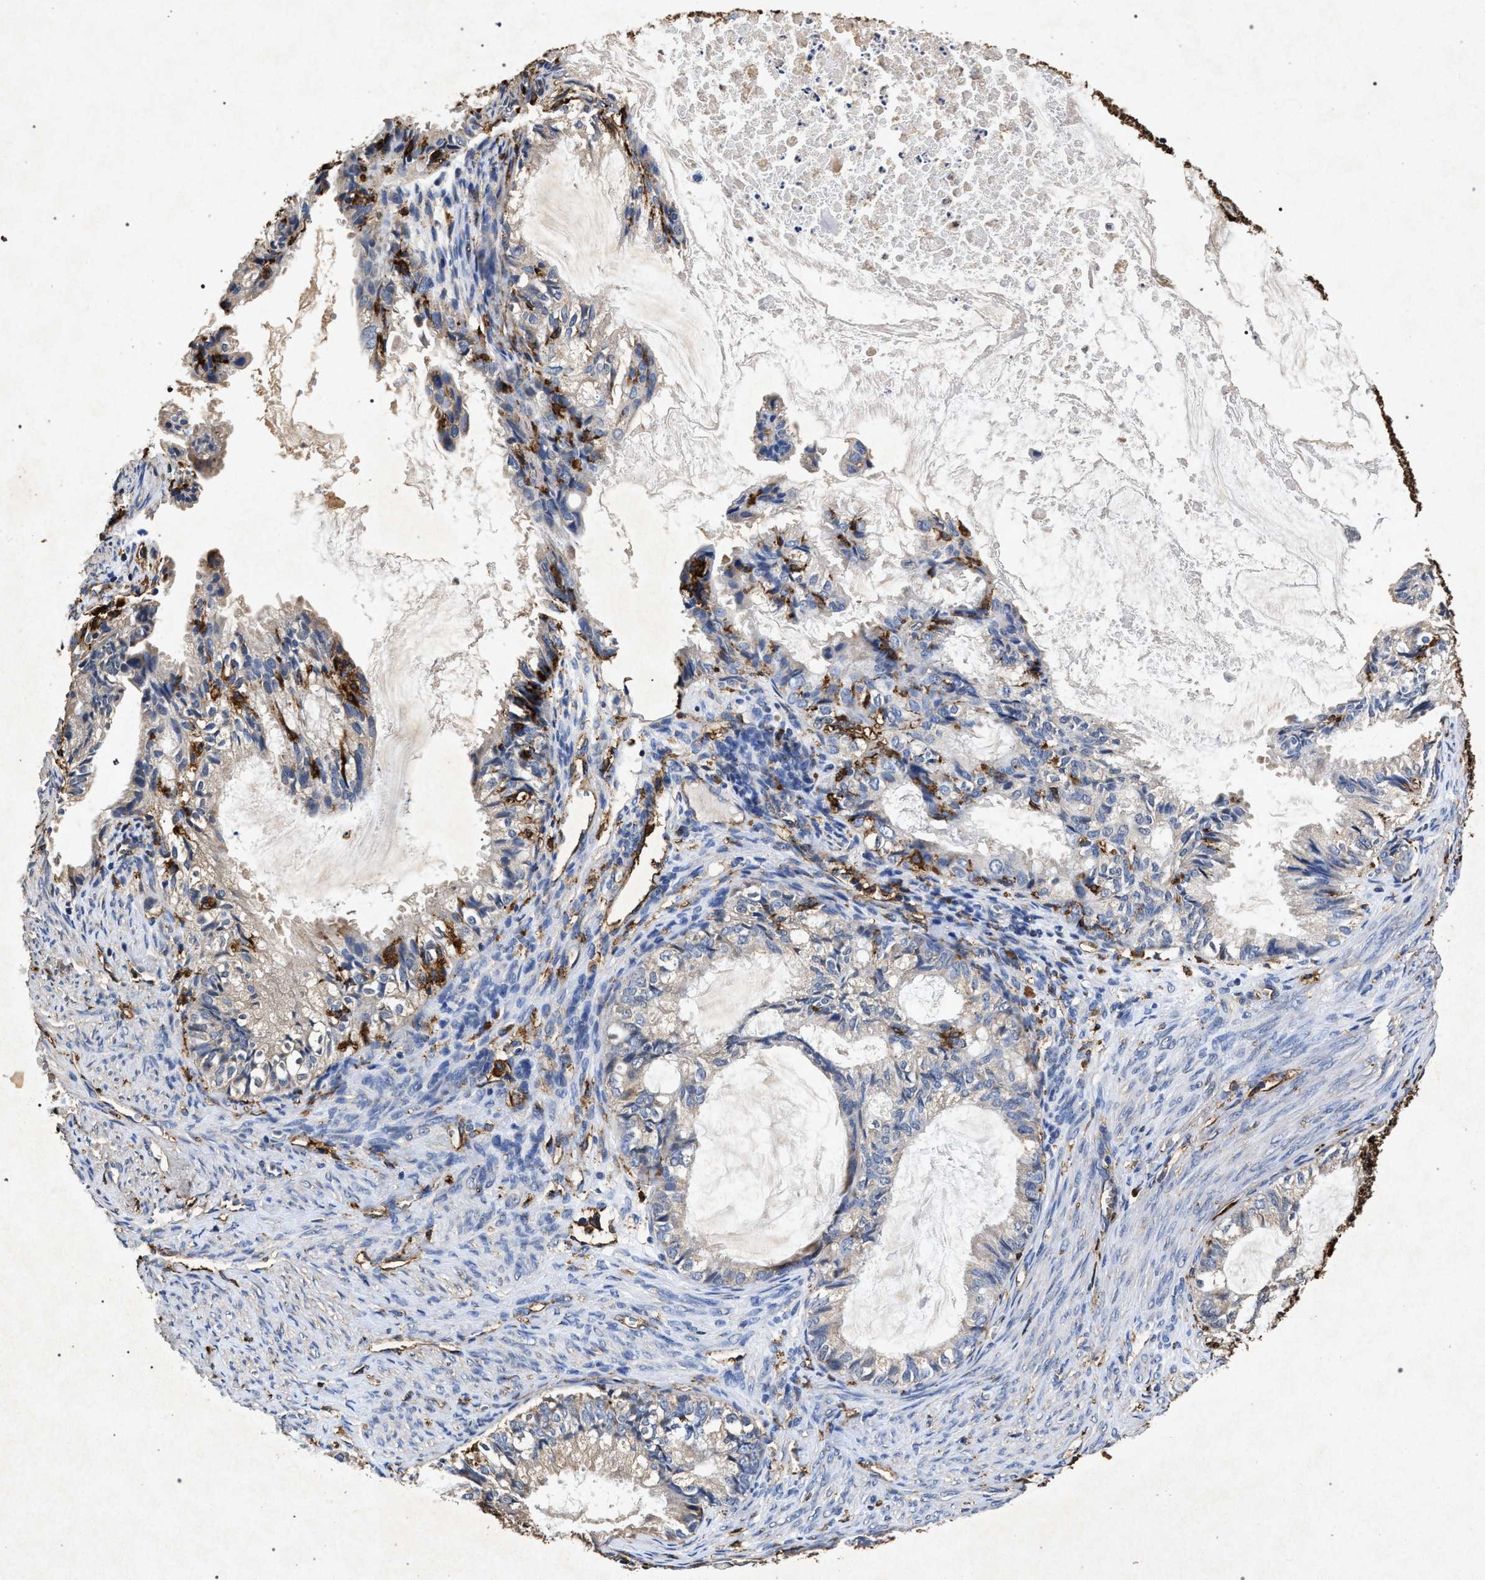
{"staining": {"intensity": "negative", "quantity": "none", "location": "none"}, "tissue": "cervical cancer", "cell_type": "Tumor cells", "image_type": "cancer", "snomed": [{"axis": "morphology", "description": "Normal tissue, NOS"}, {"axis": "morphology", "description": "Adenocarcinoma, NOS"}, {"axis": "topography", "description": "Cervix"}, {"axis": "topography", "description": "Endometrium"}], "caption": "Cervical cancer was stained to show a protein in brown. There is no significant positivity in tumor cells. Brightfield microscopy of immunohistochemistry (IHC) stained with DAB (brown) and hematoxylin (blue), captured at high magnification.", "gene": "MARCKS", "patient": {"sex": "female", "age": 86}}